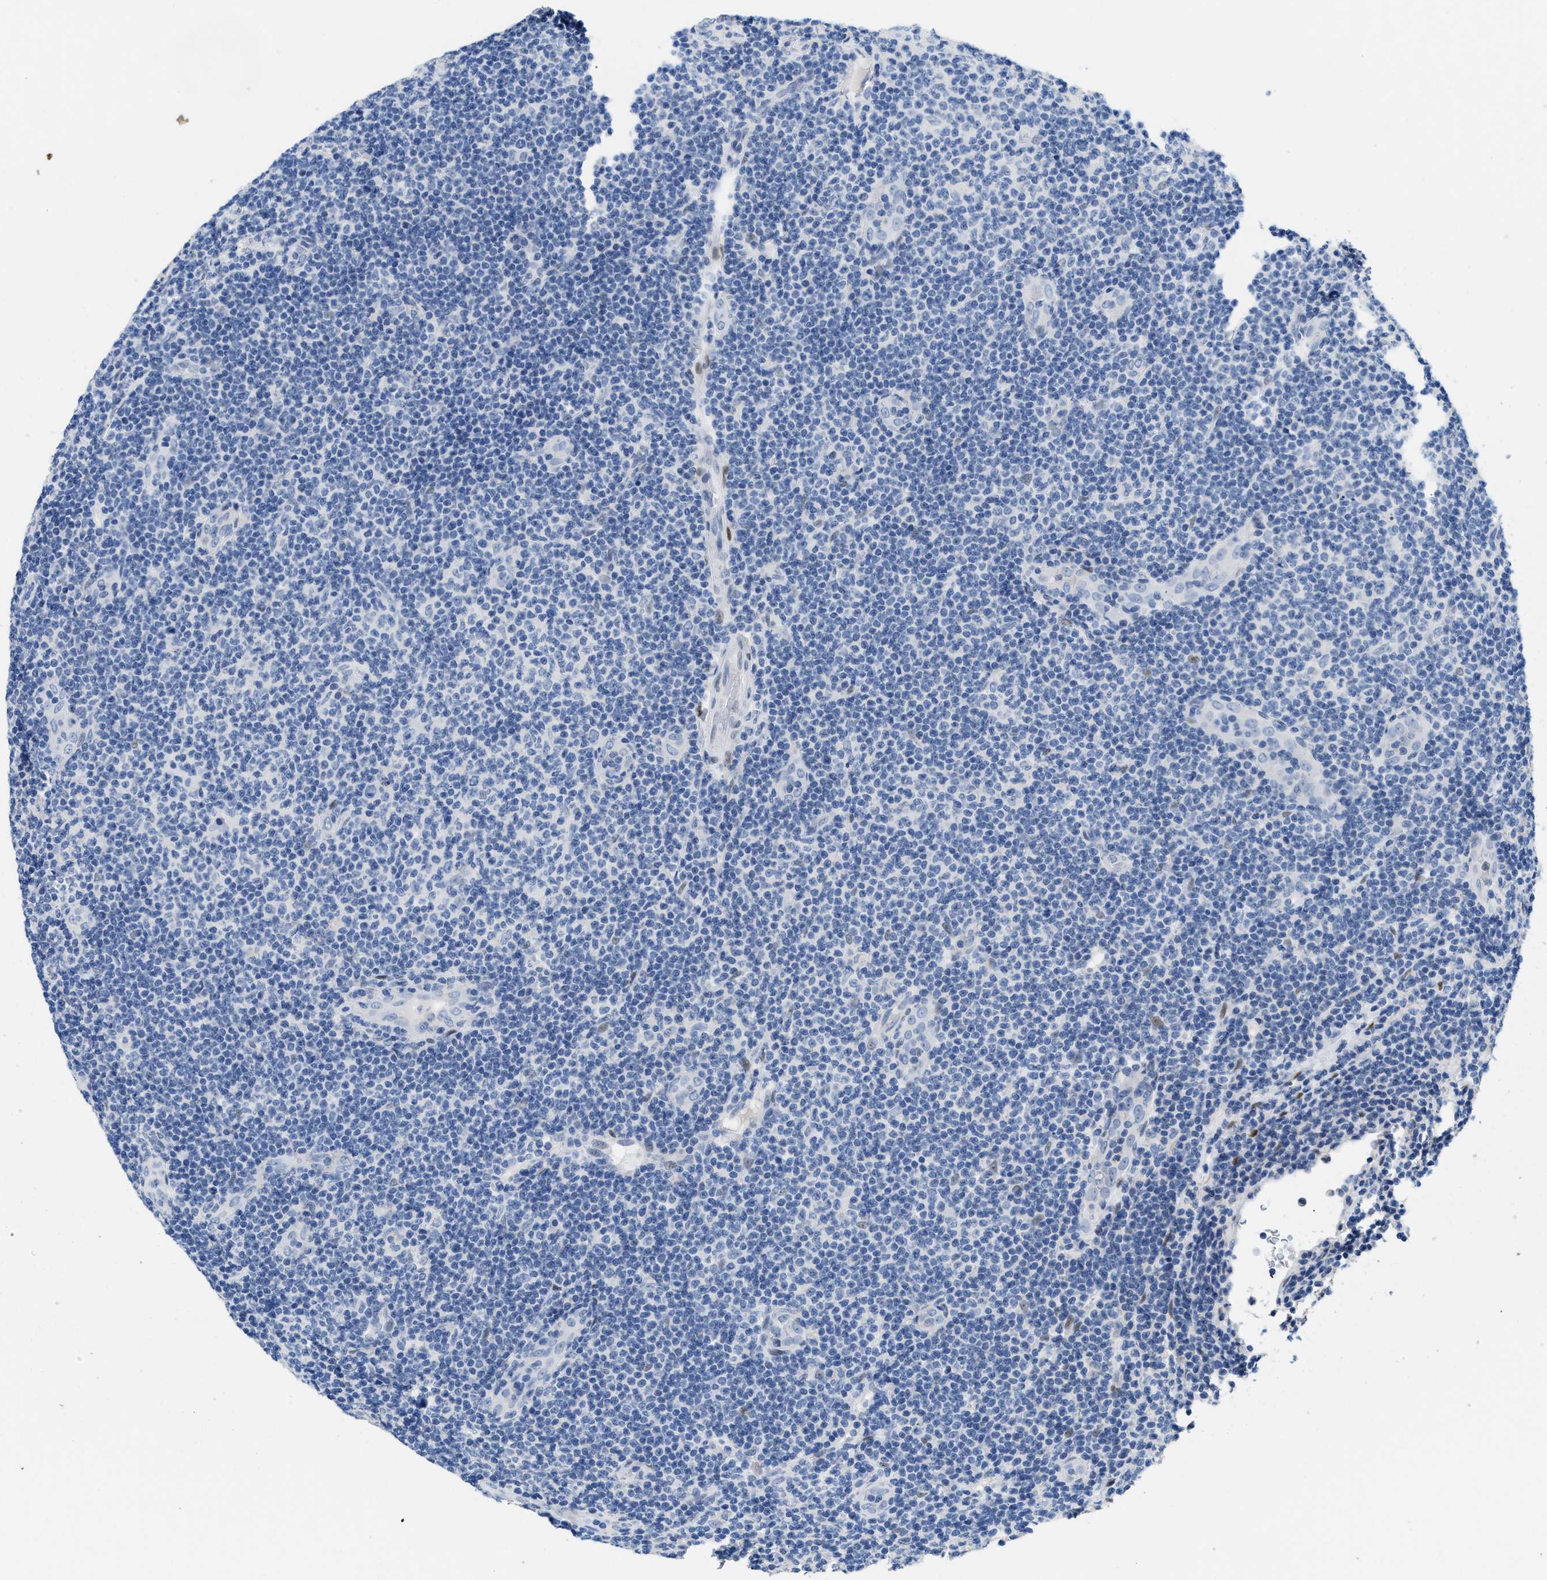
{"staining": {"intensity": "negative", "quantity": "none", "location": "none"}, "tissue": "lymphoma", "cell_type": "Tumor cells", "image_type": "cancer", "snomed": [{"axis": "morphology", "description": "Malignant lymphoma, non-Hodgkin's type, Low grade"}, {"axis": "topography", "description": "Lymph node"}], "caption": "Lymphoma stained for a protein using immunohistochemistry shows no staining tumor cells.", "gene": "NFIX", "patient": {"sex": "male", "age": 83}}